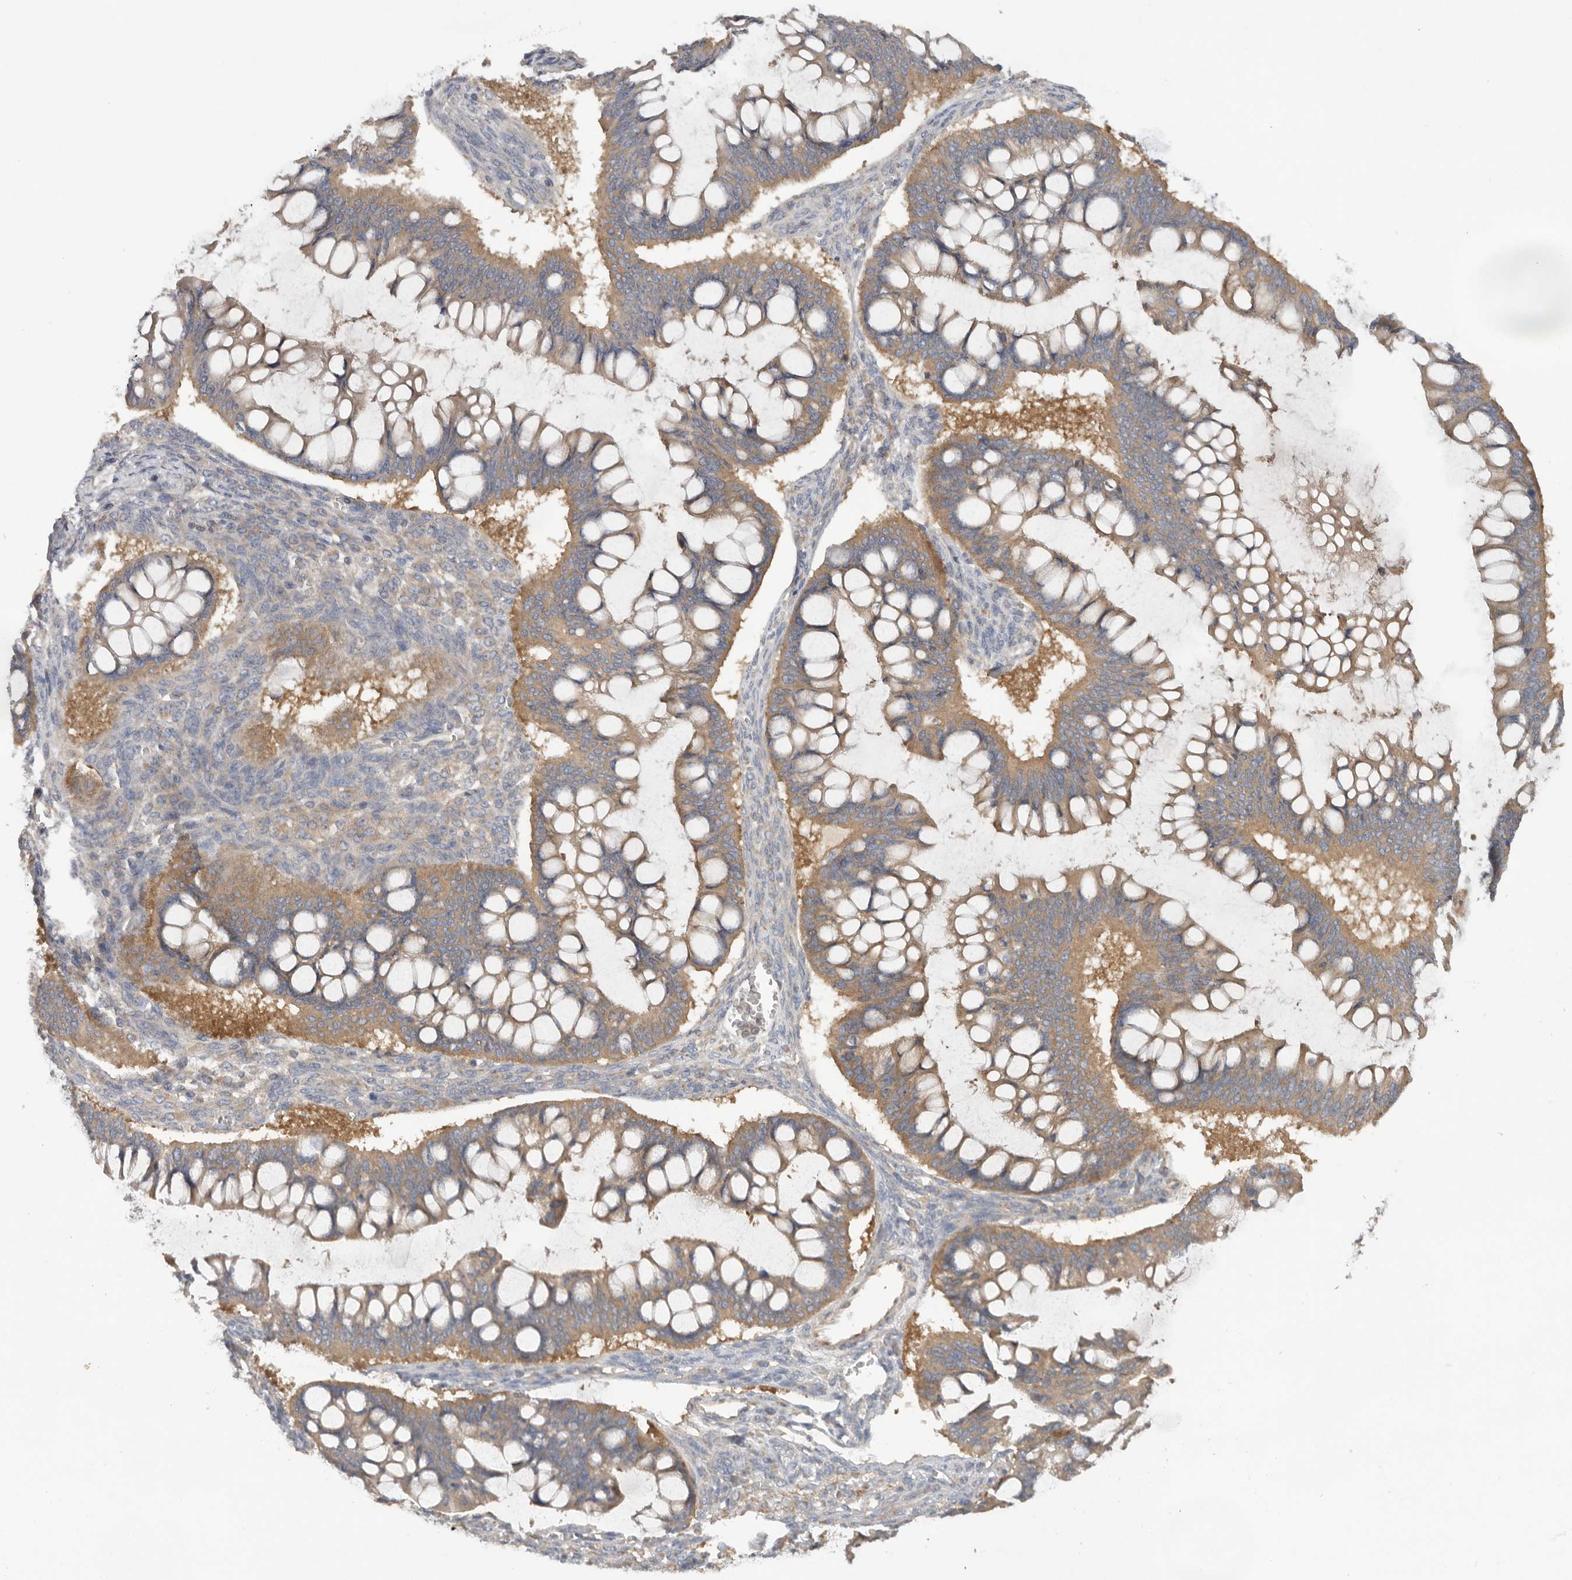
{"staining": {"intensity": "moderate", "quantity": ">75%", "location": "cytoplasmic/membranous"}, "tissue": "ovarian cancer", "cell_type": "Tumor cells", "image_type": "cancer", "snomed": [{"axis": "morphology", "description": "Cystadenocarcinoma, mucinous, NOS"}, {"axis": "topography", "description": "Ovary"}], "caption": "Protein staining by immunohistochemistry (IHC) demonstrates moderate cytoplasmic/membranous positivity in approximately >75% of tumor cells in ovarian cancer (mucinous cystadenocarcinoma).", "gene": "PPP1R42", "patient": {"sex": "female", "age": 73}}